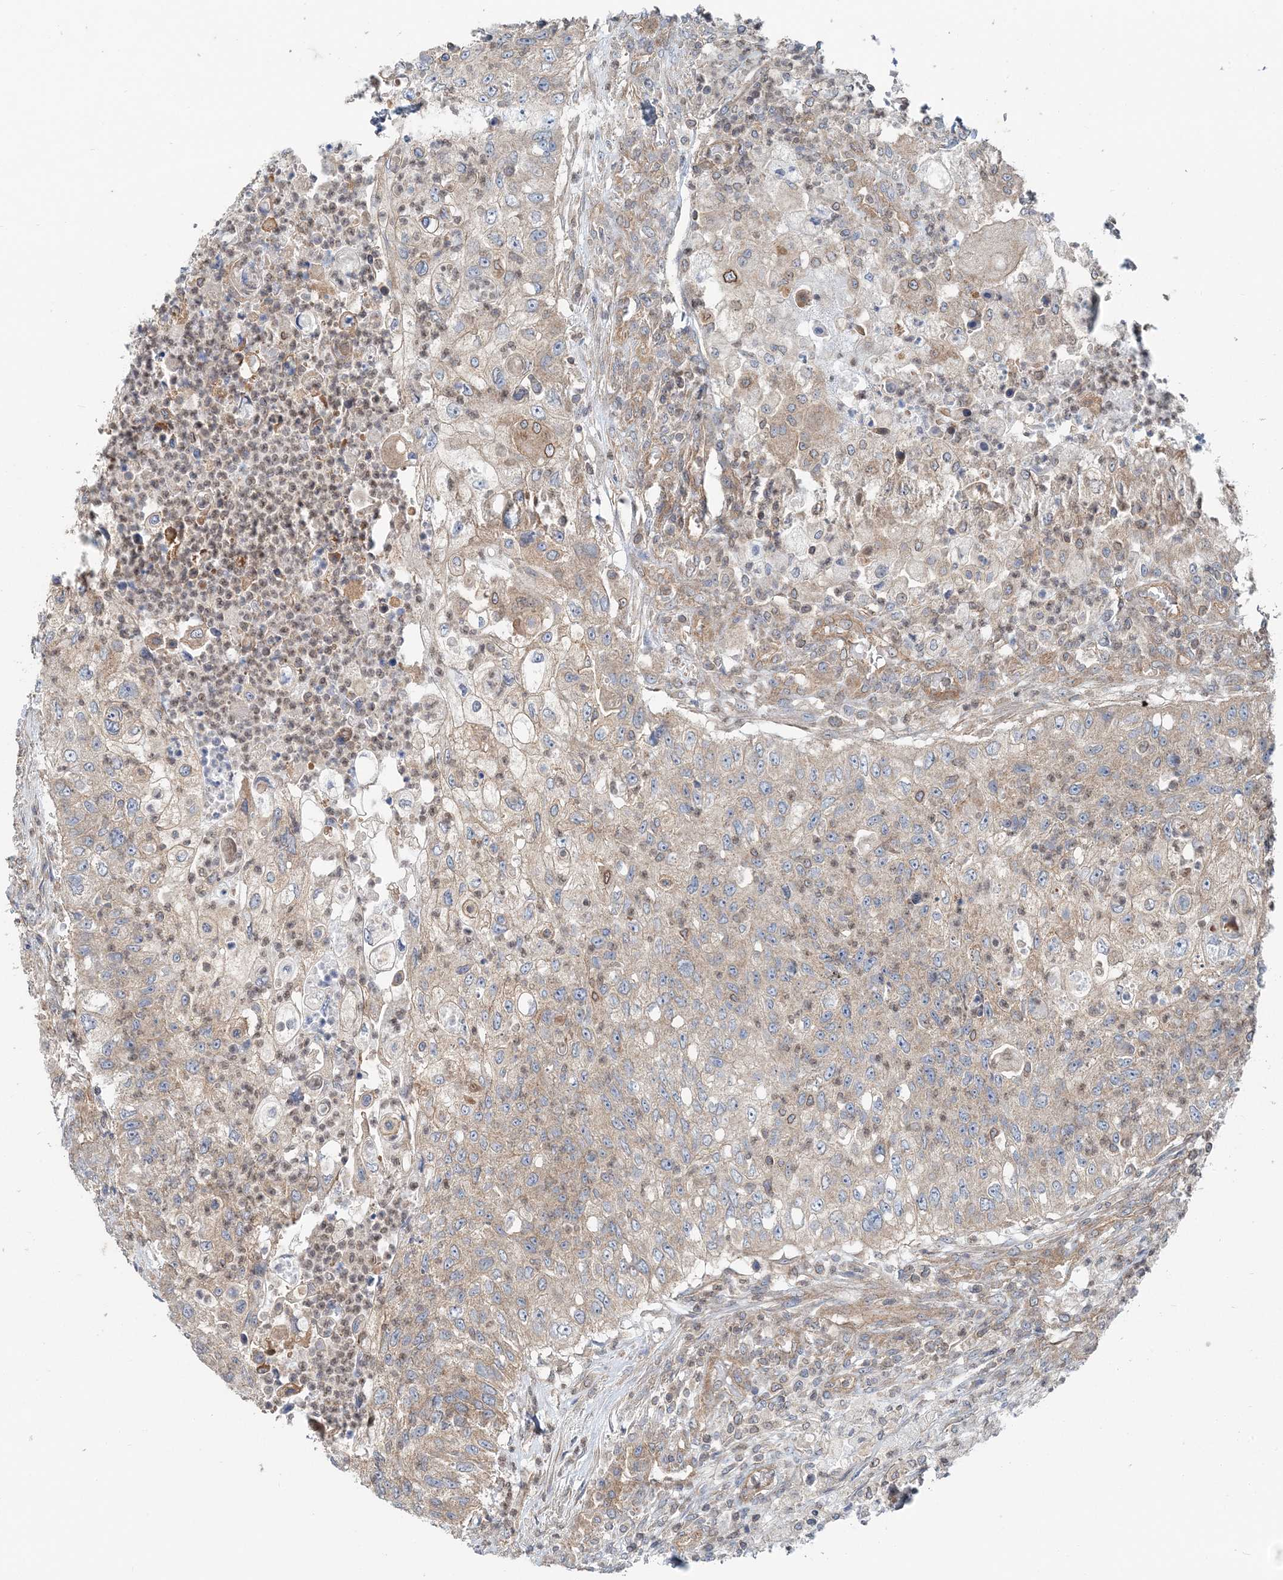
{"staining": {"intensity": "weak", "quantity": ">75%", "location": "cytoplasmic/membranous"}, "tissue": "urothelial cancer", "cell_type": "Tumor cells", "image_type": "cancer", "snomed": [{"axis": "morphology", "description": "Urothelial carcinoma, High grade"}, {"axis": "topography", "description": "Urinary bladder"}], "caption": "Human high-grade urothelial carcinoma stained with a brown dye displays weak cytoplasmic/membranous positive staining in about >75% of tumor cells.", "gene": "MOB4", "patient": {"sex": "female", "age": 60}}